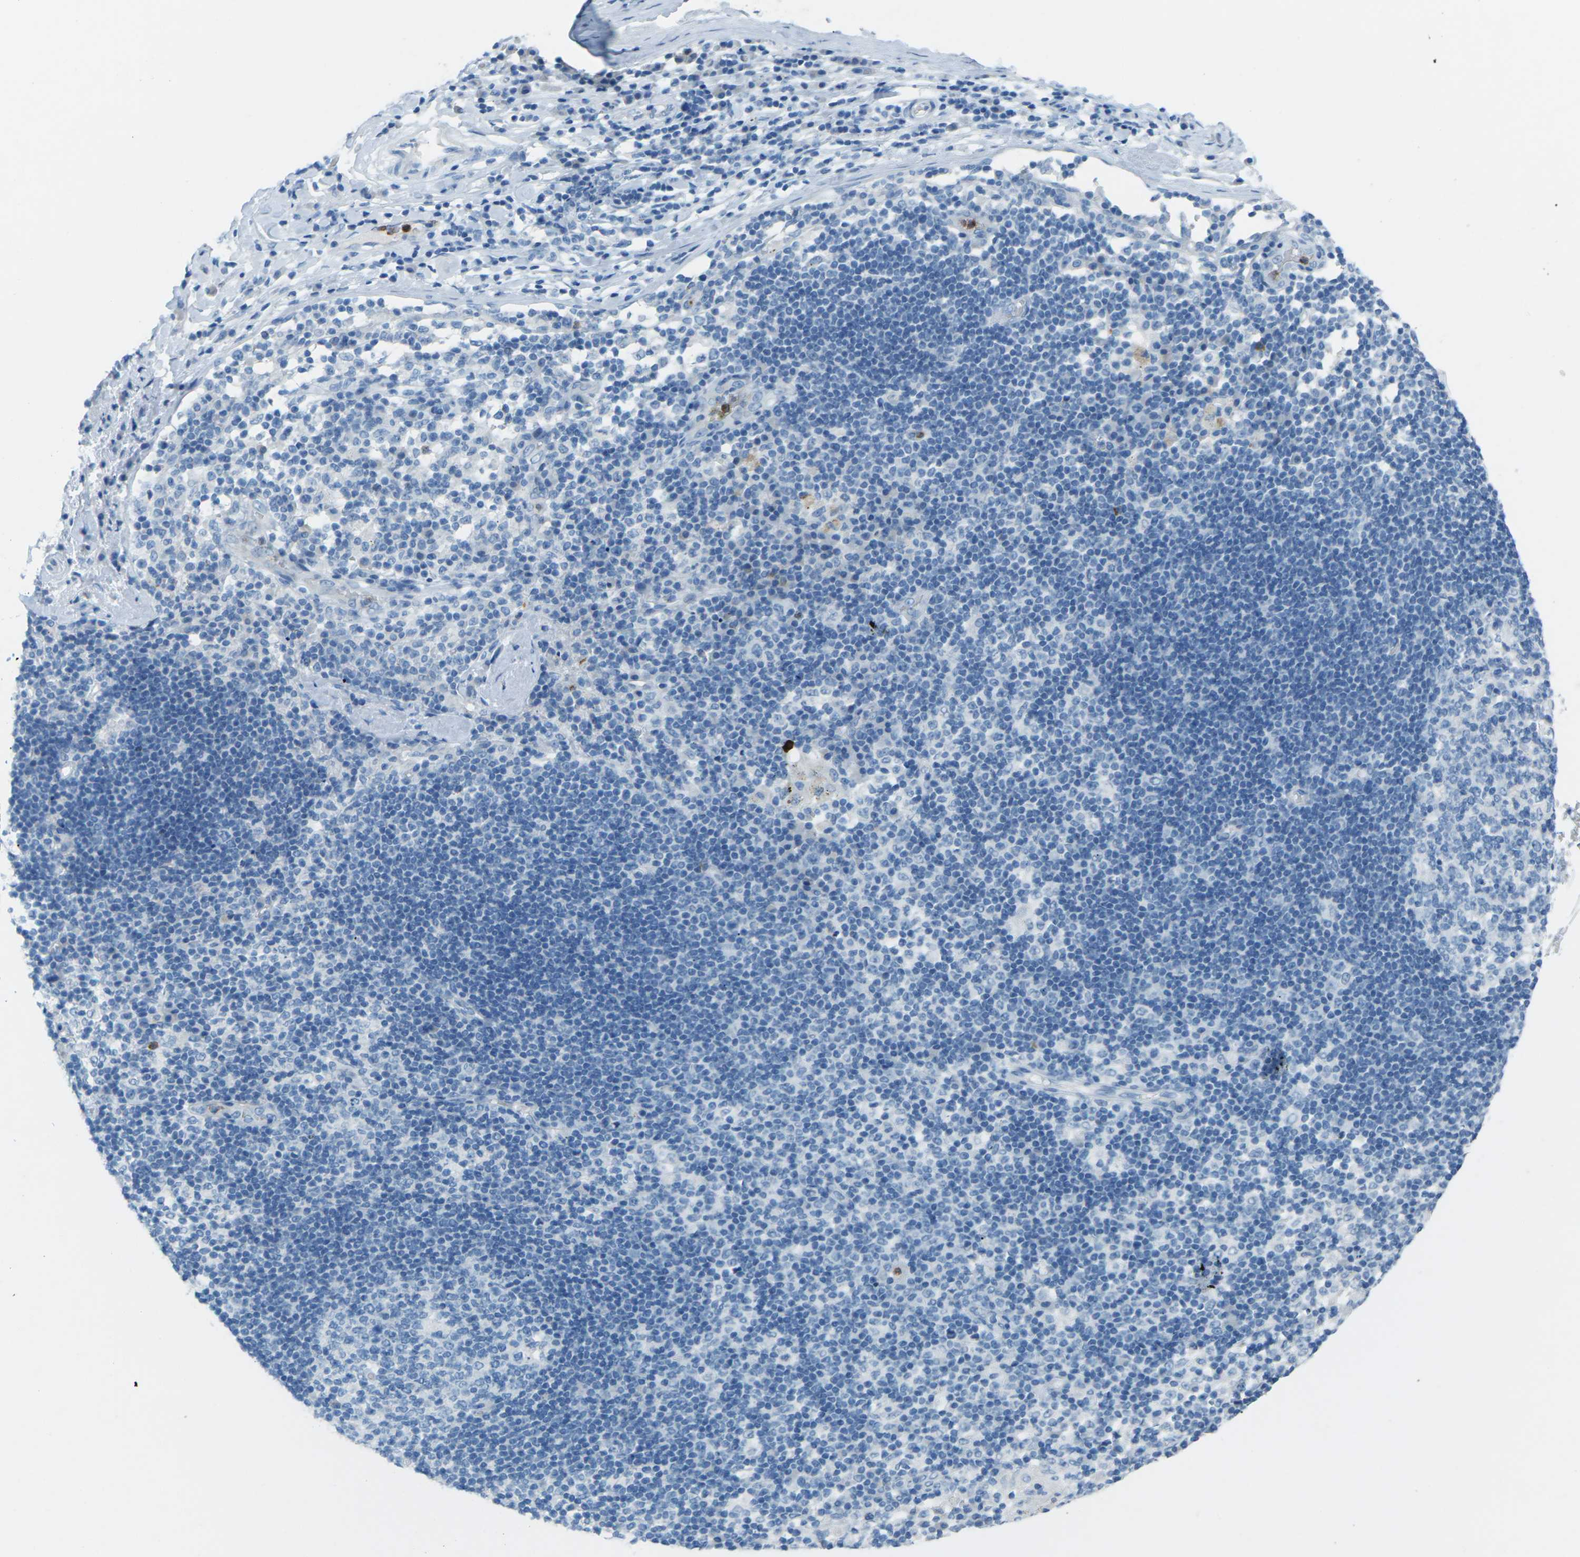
{"staining": {"intensity": "negative", "quantity": "none", "location": "none"}, "tissue": "adipose tissue", "cell_type": "Adipocytes", "image_type": "normal", "snomed": [{"axis": "morphology", "description": "Normal tissue, NOS"}, {"axis": "morphology", "description": "Adenocarcinoma, NOS"}, {"axis": "topography", "description": "Esophagus"}], "caption": "The immunohistochemistry (IHC) photomicrograph has no significant positivity in adipocytes of adipose tissue.", "gene": "CDH16", "patient": {"sex": "male", "age": 62}}